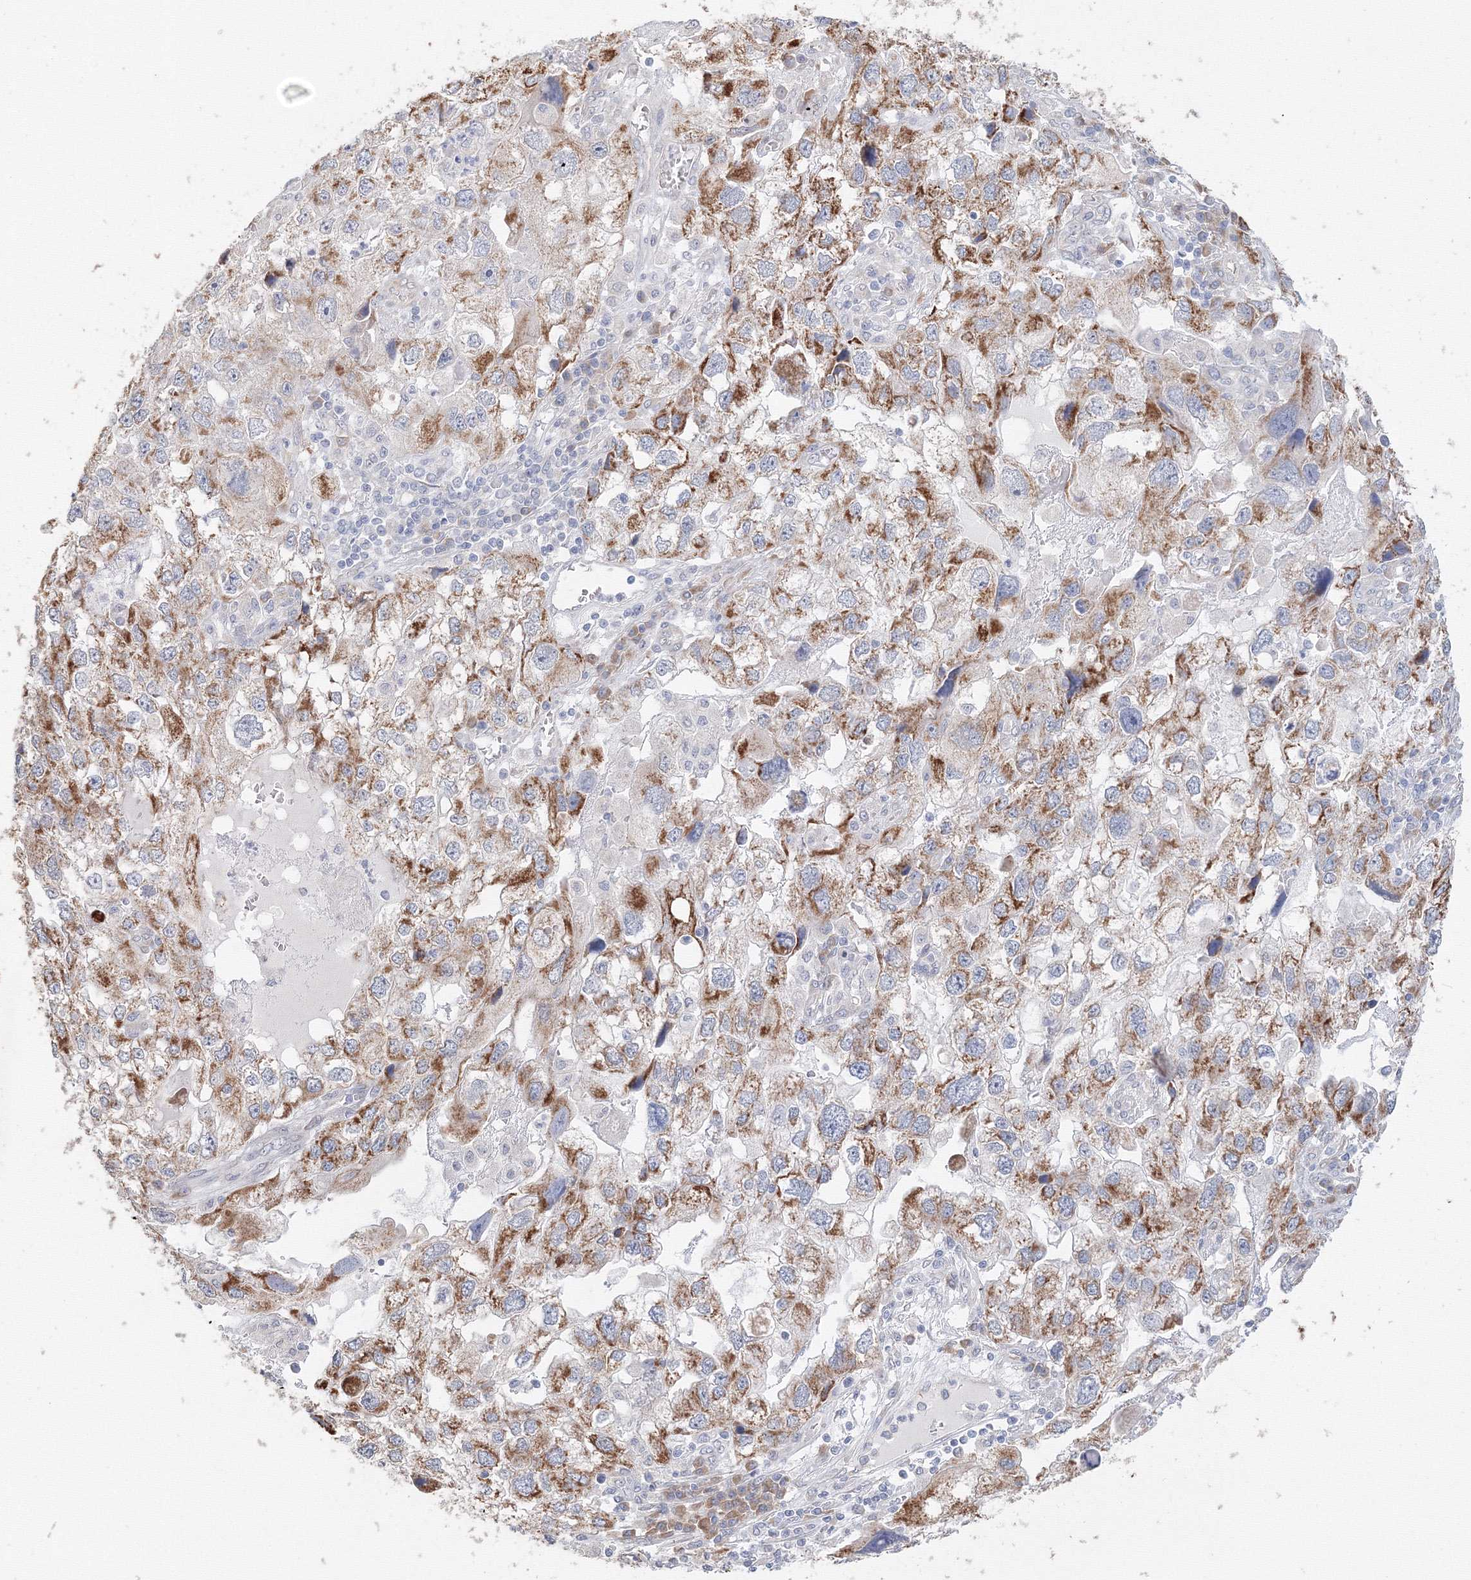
{"staining": {"intensity": "moderate", "quantity": "25%-75%", "location": "cytoplasmic/membranous"}, "tissue": "endometrial cancer", "cell_type": "Tumor cells", "image_type": "cancer", "snomed": [{"axis": "morphology", "description": "Adenocarcinoma, NOS"}, {"axis": "topography", "description": "Endometrium"}], "caption": "The immunohistochemical stain highlights moderate cytoplasmic/membranous positivity in tumor cells of adenocarcinoma (endometrial) tissue.", "gene": "DHRS12", "patient": {"sex": "female", "age": 49}}